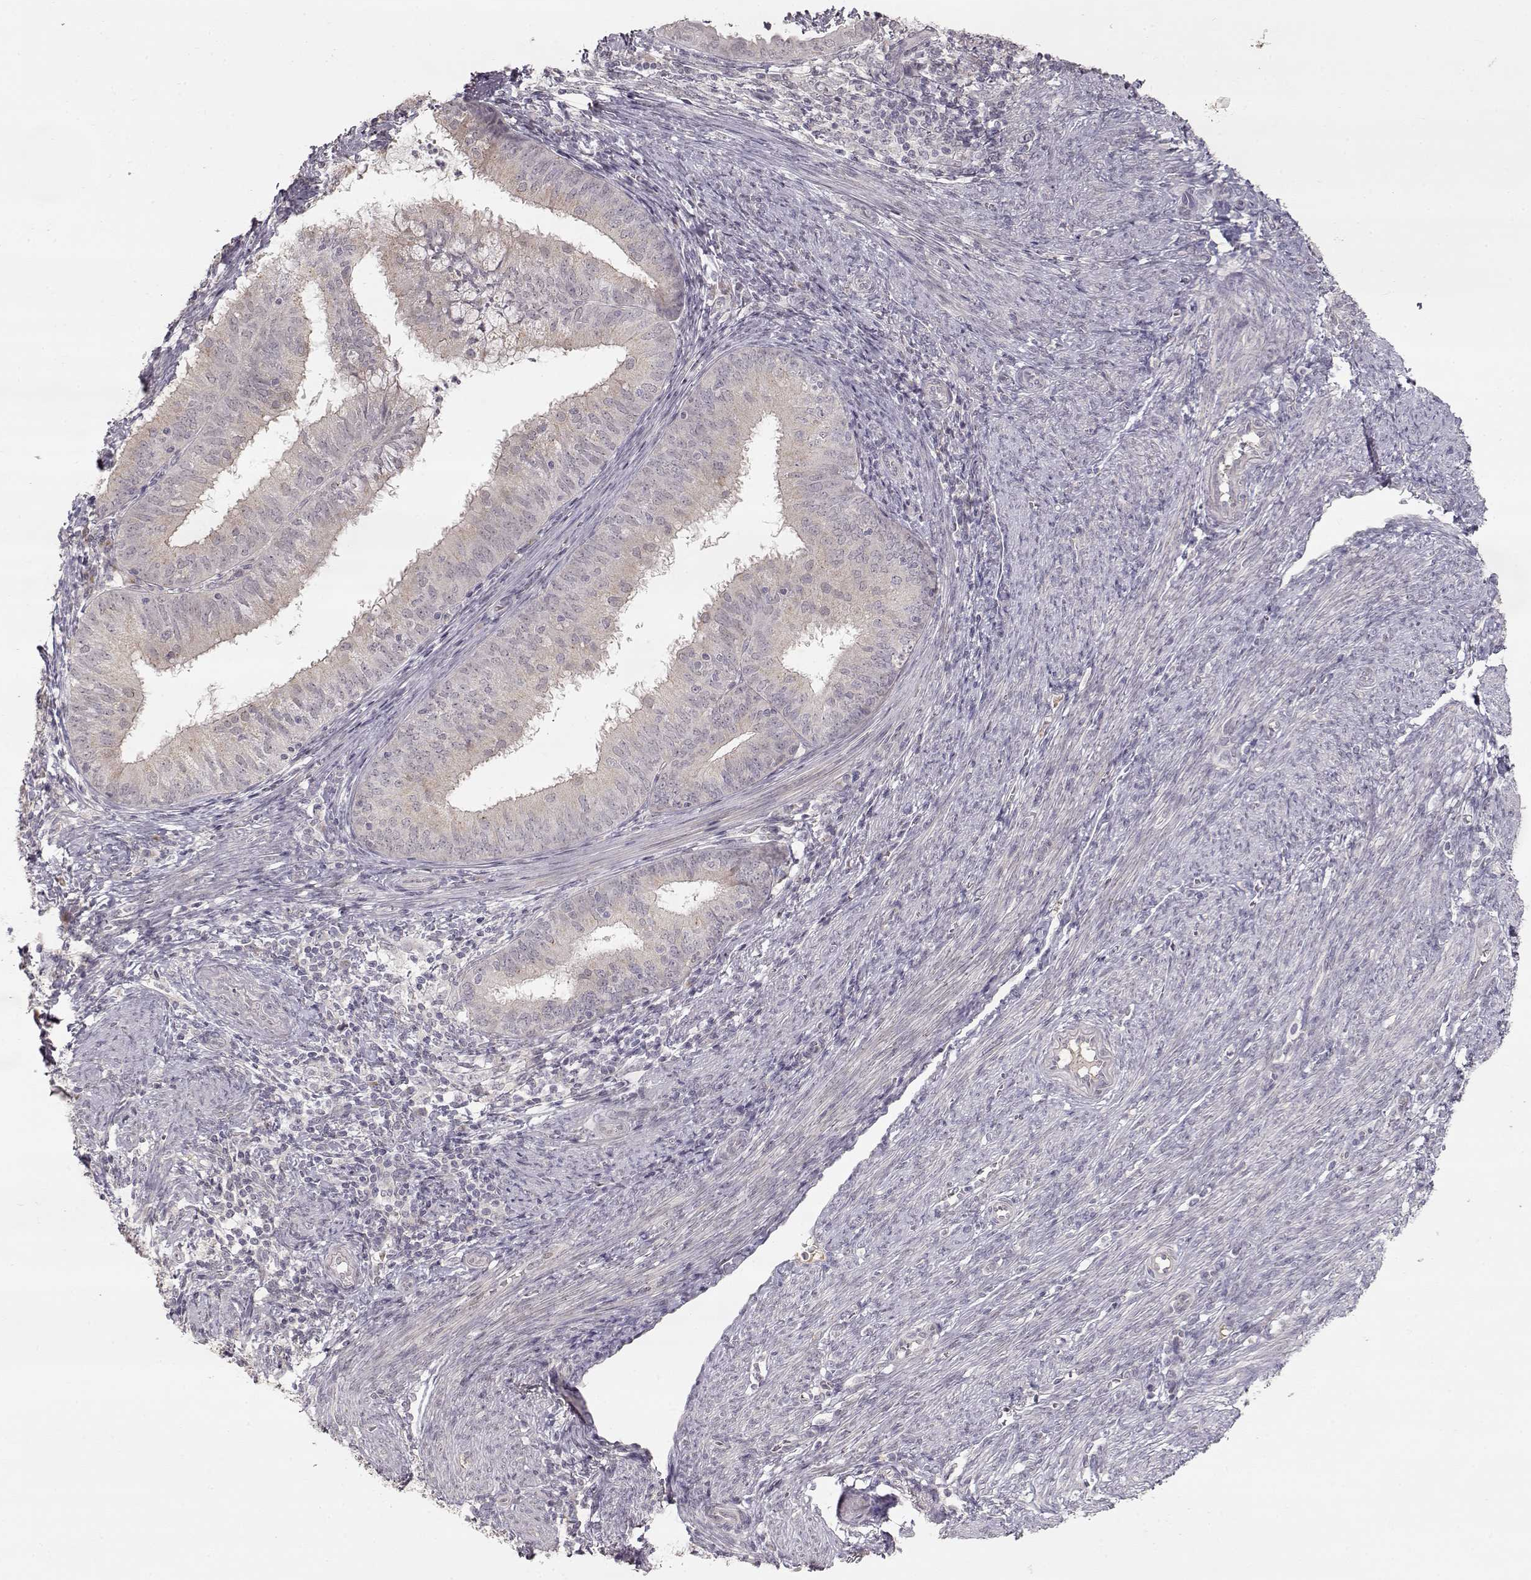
{"staining": {"intensity": "negative", "quantity": "none", "location": "none"}, "tissue": "endometrial cancer", "cell_type": "Tumor cells", "image_type": "cancer", "snomed": [{"axis": "morphology", "description": "Adenocarcinoma, NOS"}, {"axis": "topography", "description": "Endometrium"}], "caption": "Immunohistochemistry (IHC) of human adenocarcinoma (endometrial) displays no positivity in tumor cells. The staining is performed using DAB brown chromogen with nuclei counter-stained in using hematoxylin.", "gene": "PNMT", "patient": {"sex": "female", "age": 57}}